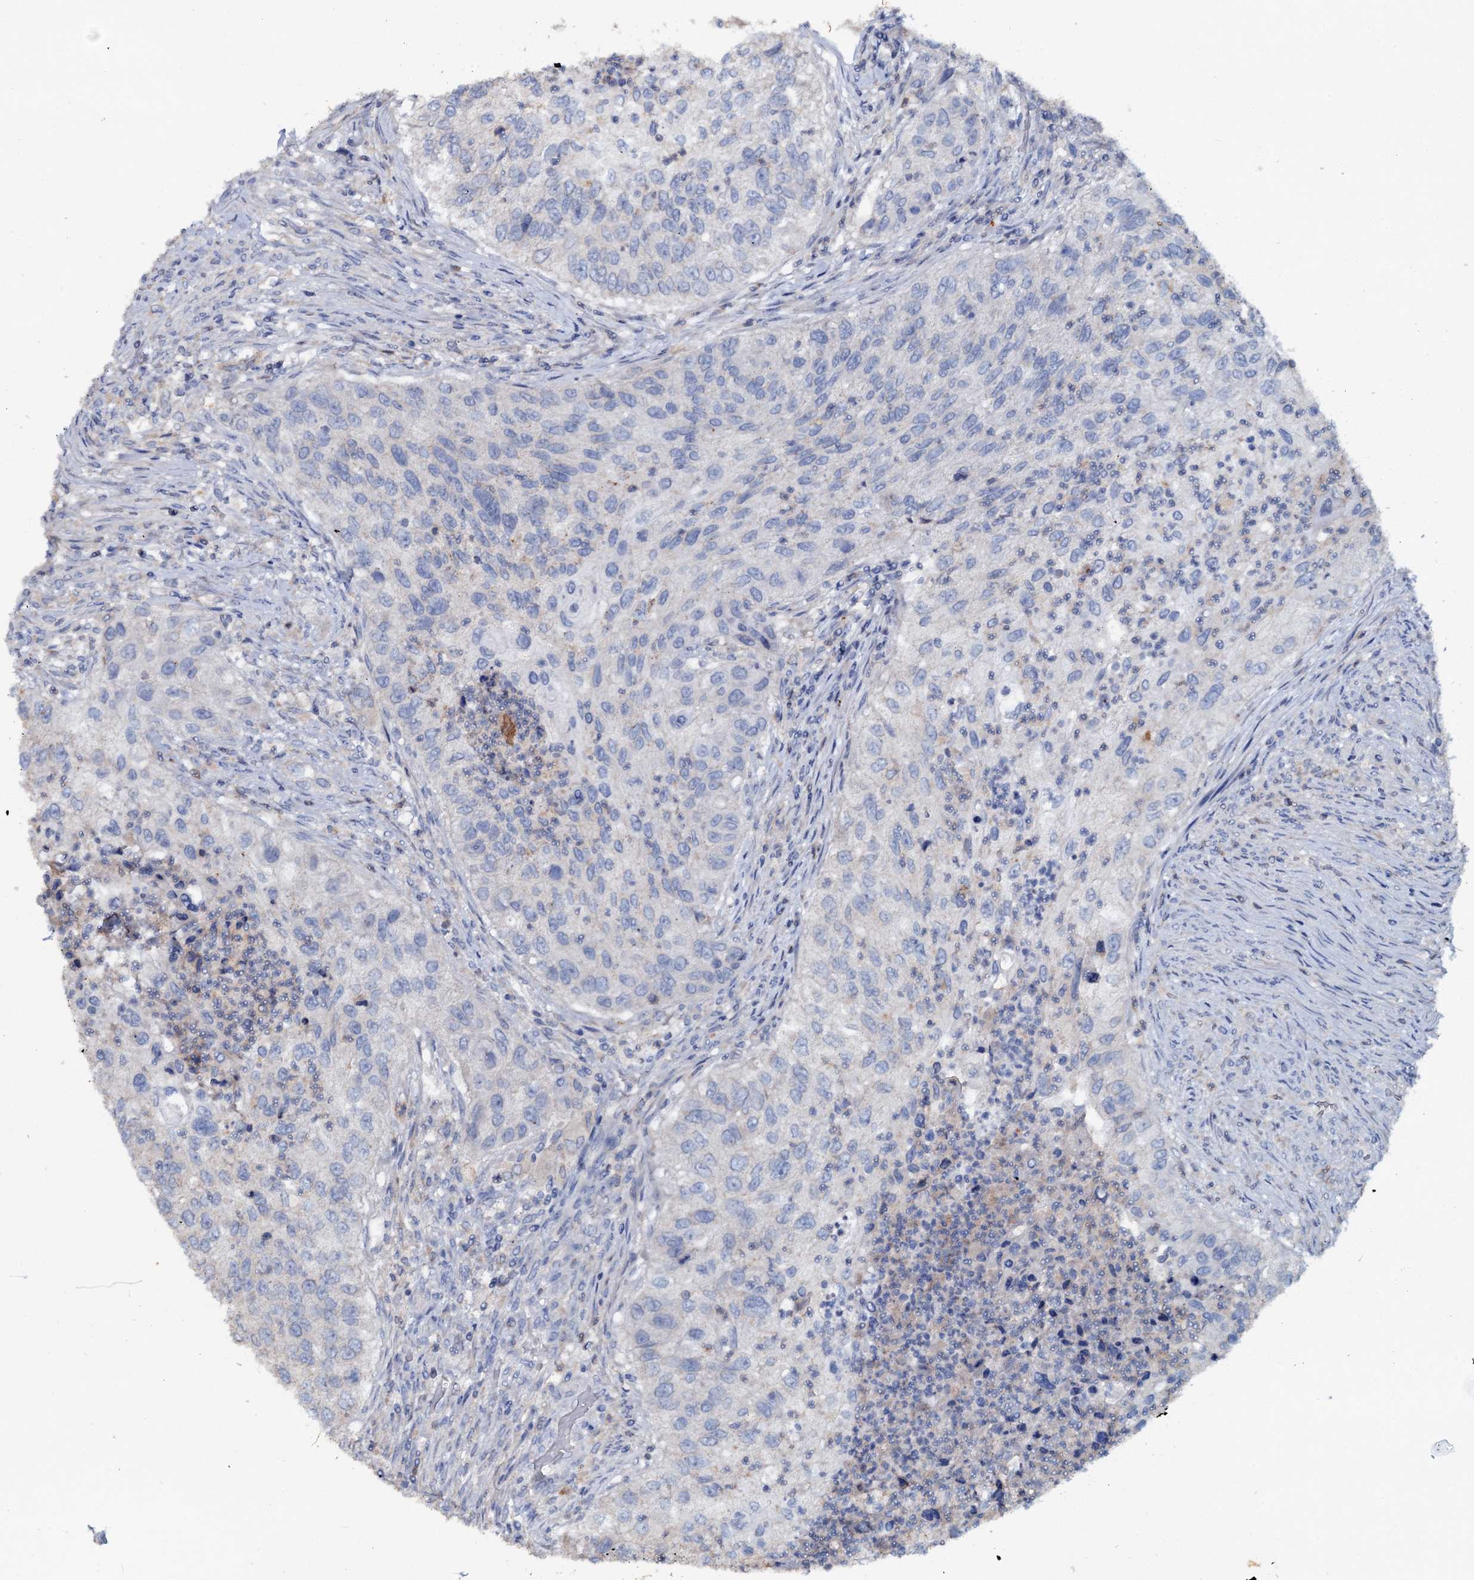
{"staining": {"intensity": "negative", "quantity": "none", "location": "none"}, "tissue": "urothelial cancer", "cell_type": "Tumor cells", "image_type": "cancer", "snomed": [{"axis": "morphology", "description": "Urothelial carcinoma, High grade"}, {"axis": "topography", "description": "Urinary bladder"}], "caption": "DAB (3,3'-diaminobenzidine) immunohistochemical staining of human urothelial cancer demonstrates no significant expression in tumor cells.", "gene": "IL17RD", "patient": {"sex": "female", "age": 60}}